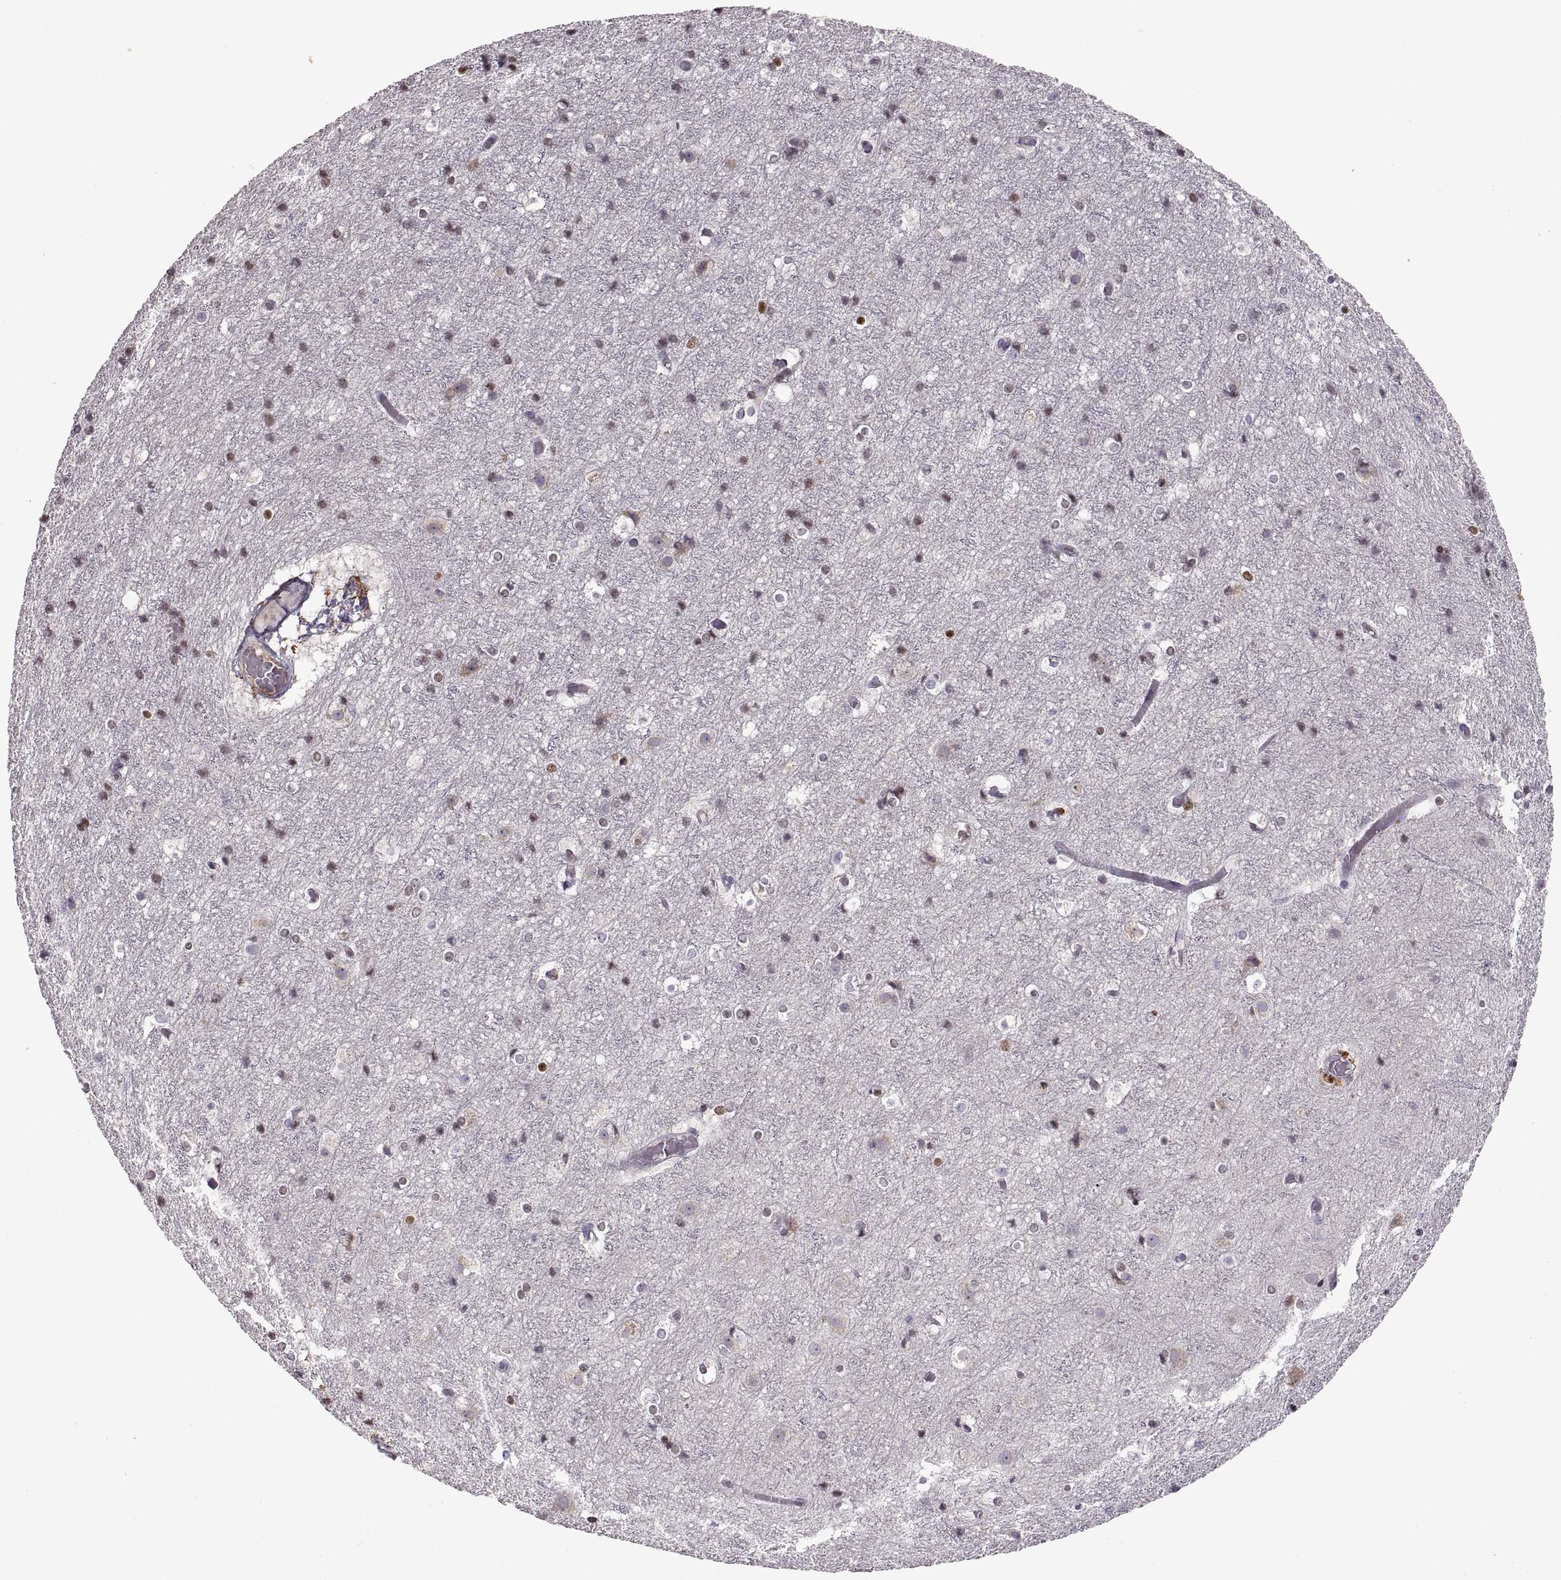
{"staining": {"intensity": "negative", "quantity": "none", "location": "none"}, "tissue": "cerebral cortex", "cell_type": "Endothelial cells", "image_type": "normal", "snomed": [{"axis": "morphology", "description": "Normal tissue, NOS"}, {"axis": "topography", "description": "Cerebral cortex"}], "caption": "Immunohistochemistry photomicrograph of normal cerebral cortex stained for a protein (brown), which demonstrates no positivity in endothelial cells. (DAB immunohistochemistry (IHC), high magnification).", "gene": "ADAM11", "patient": {"sex": "female", "age": 52}}